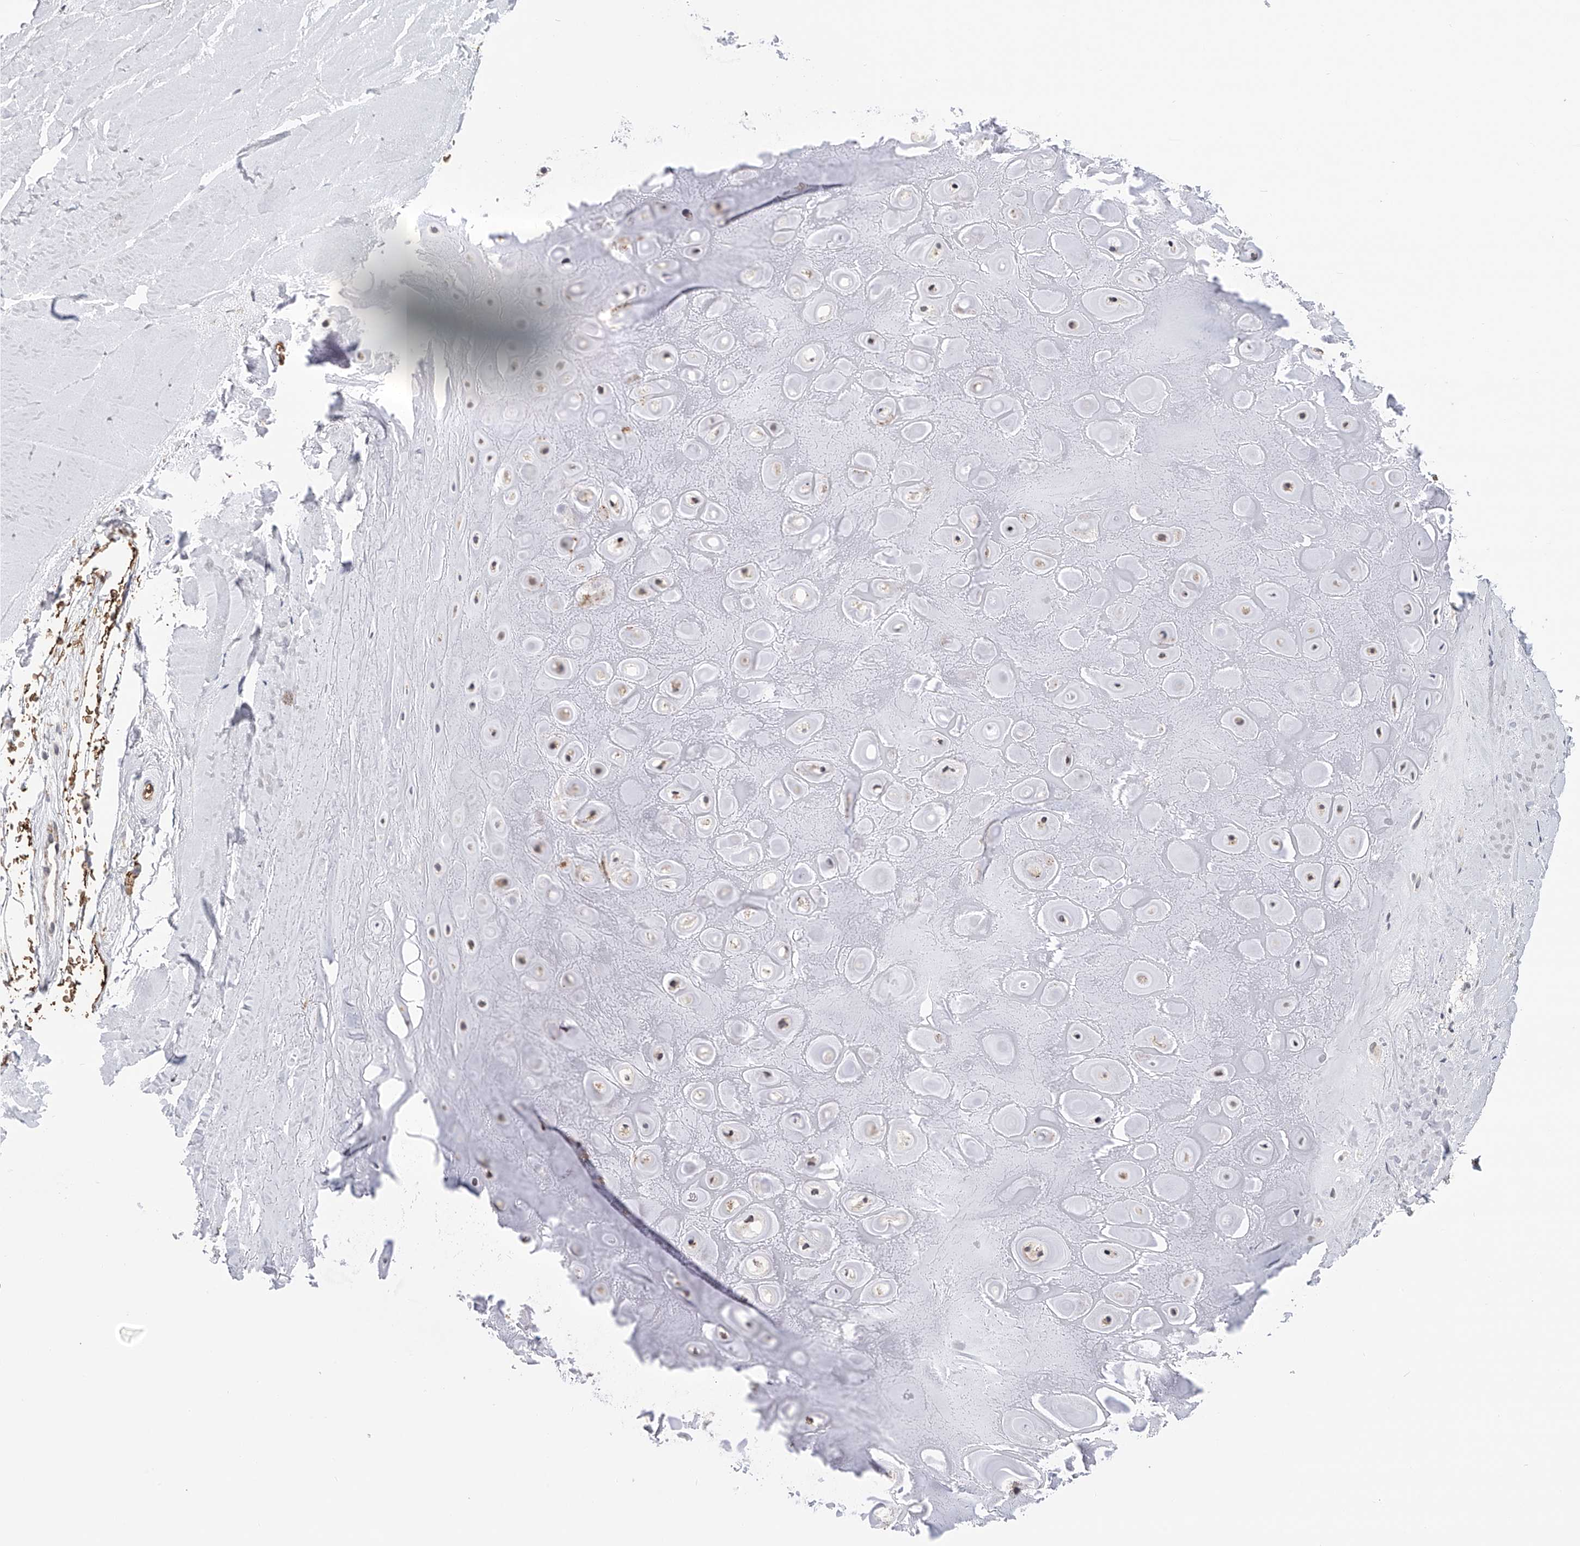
{"staining": {"intensity": "negative", "quantity": "none", "location": "none"}, "tissue": "adipose tissue", "cell_type": "Adipocytes", "image_type": "normal", "snomed": [{"axis": "morphology", "description": "Normal tissue, NOS"}, {"axis": "morphology", "description": "Basal cell carcinoma"}, {"axis": "topography", "description": "Skin"}], "caption": "Adipose tissue was stained to show a protein in brown. There is no significant expression in adipocytes.", "gene": "SPOCK1", "patient": {"sex": "female", "age": 89}}